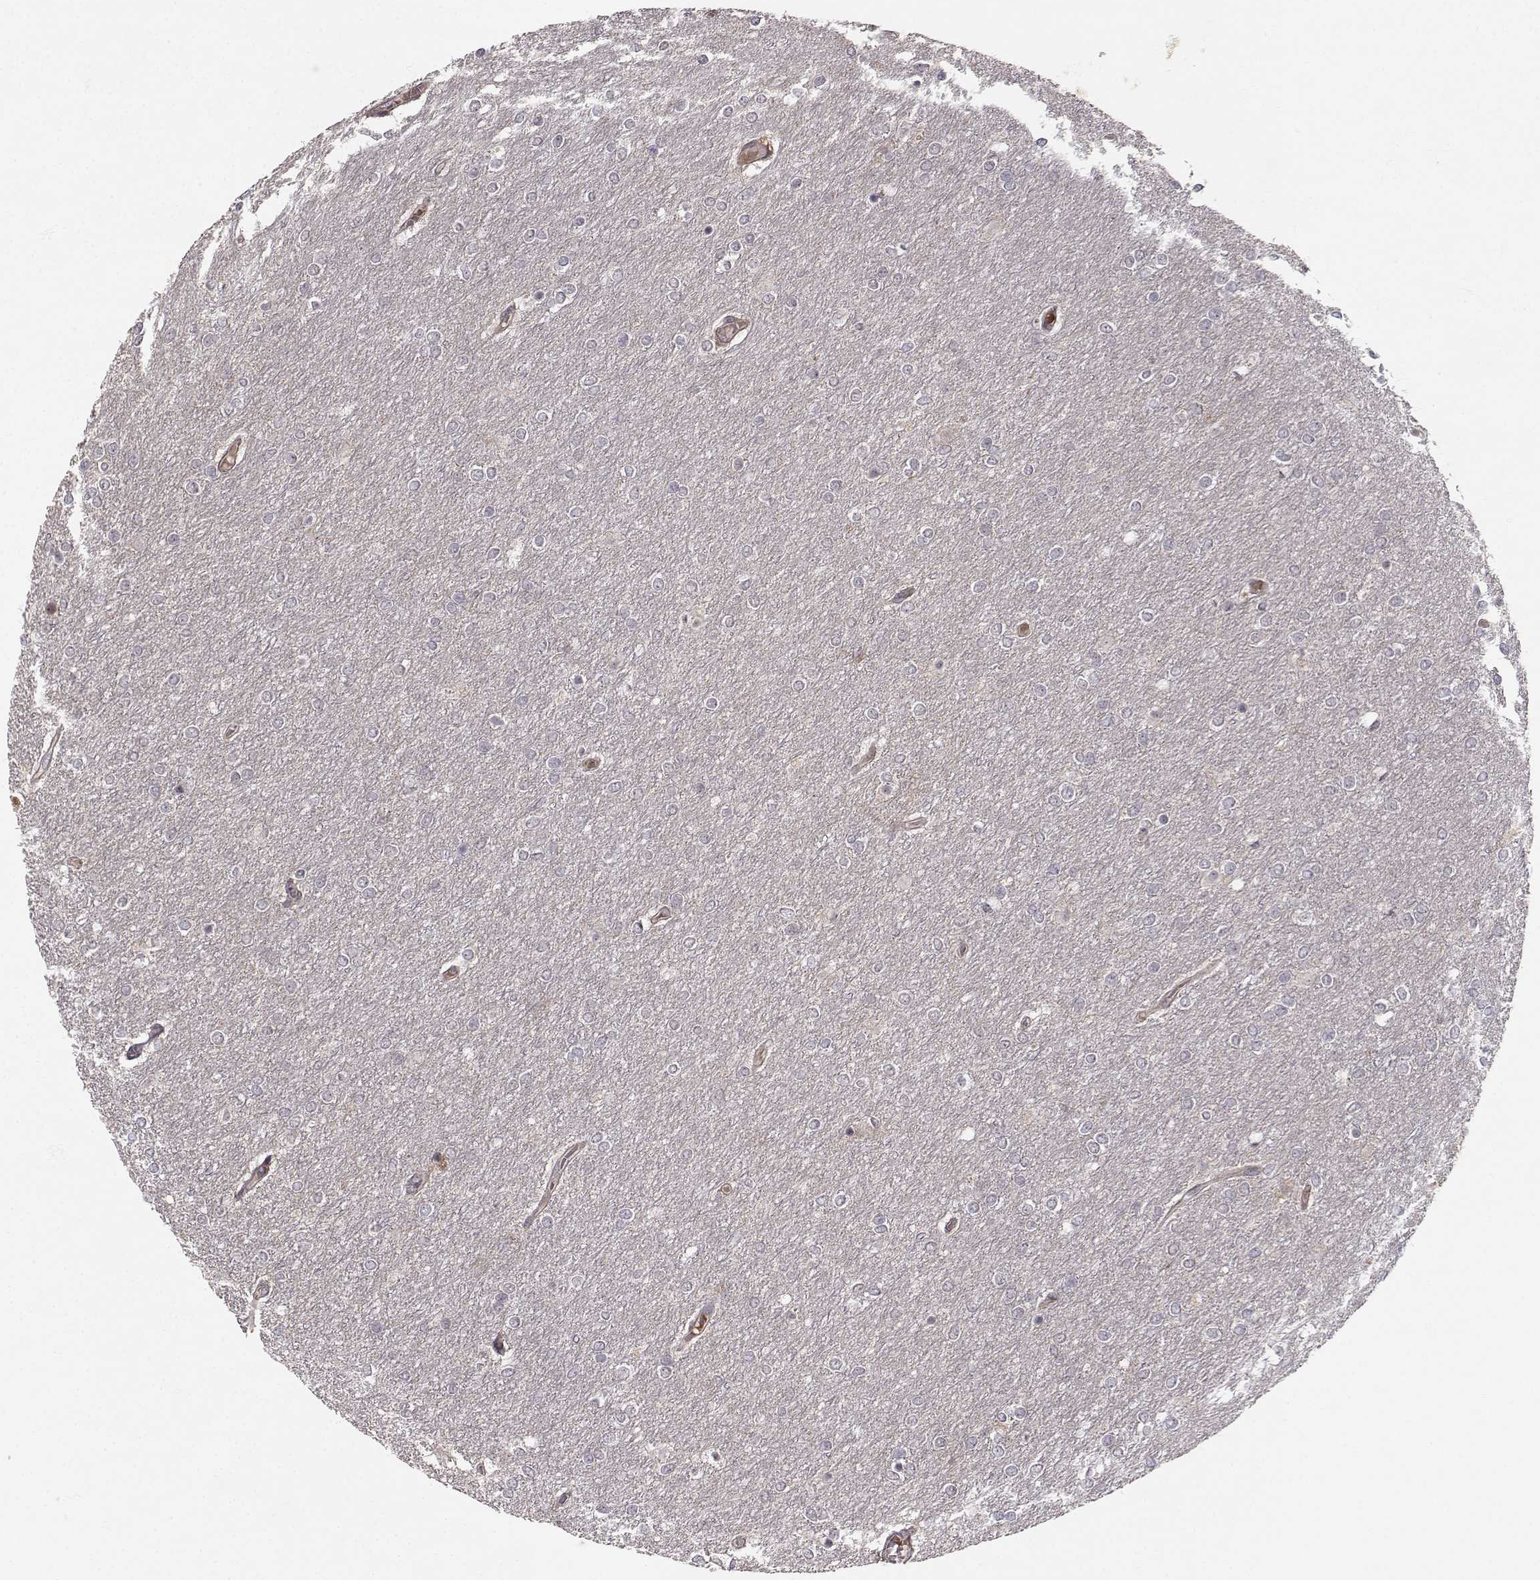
{"staining": {"intensity": "negative", "quantity": "none", "location": "none"}, "tissue": "glioma", "cell_type": "Tumor cells", "image_type": "cancer", "snomed": [{"axis": "morphology", "description": "Glioma, malignant, High grade"}, {"axis": "topography", "description": "Brain"}], "caption": "Histopathology image shows no significant protein expression in tumor cells of malignant high-grade glioma.", "gene": "APC", "patient": {"sex": "female", "age": 61}}